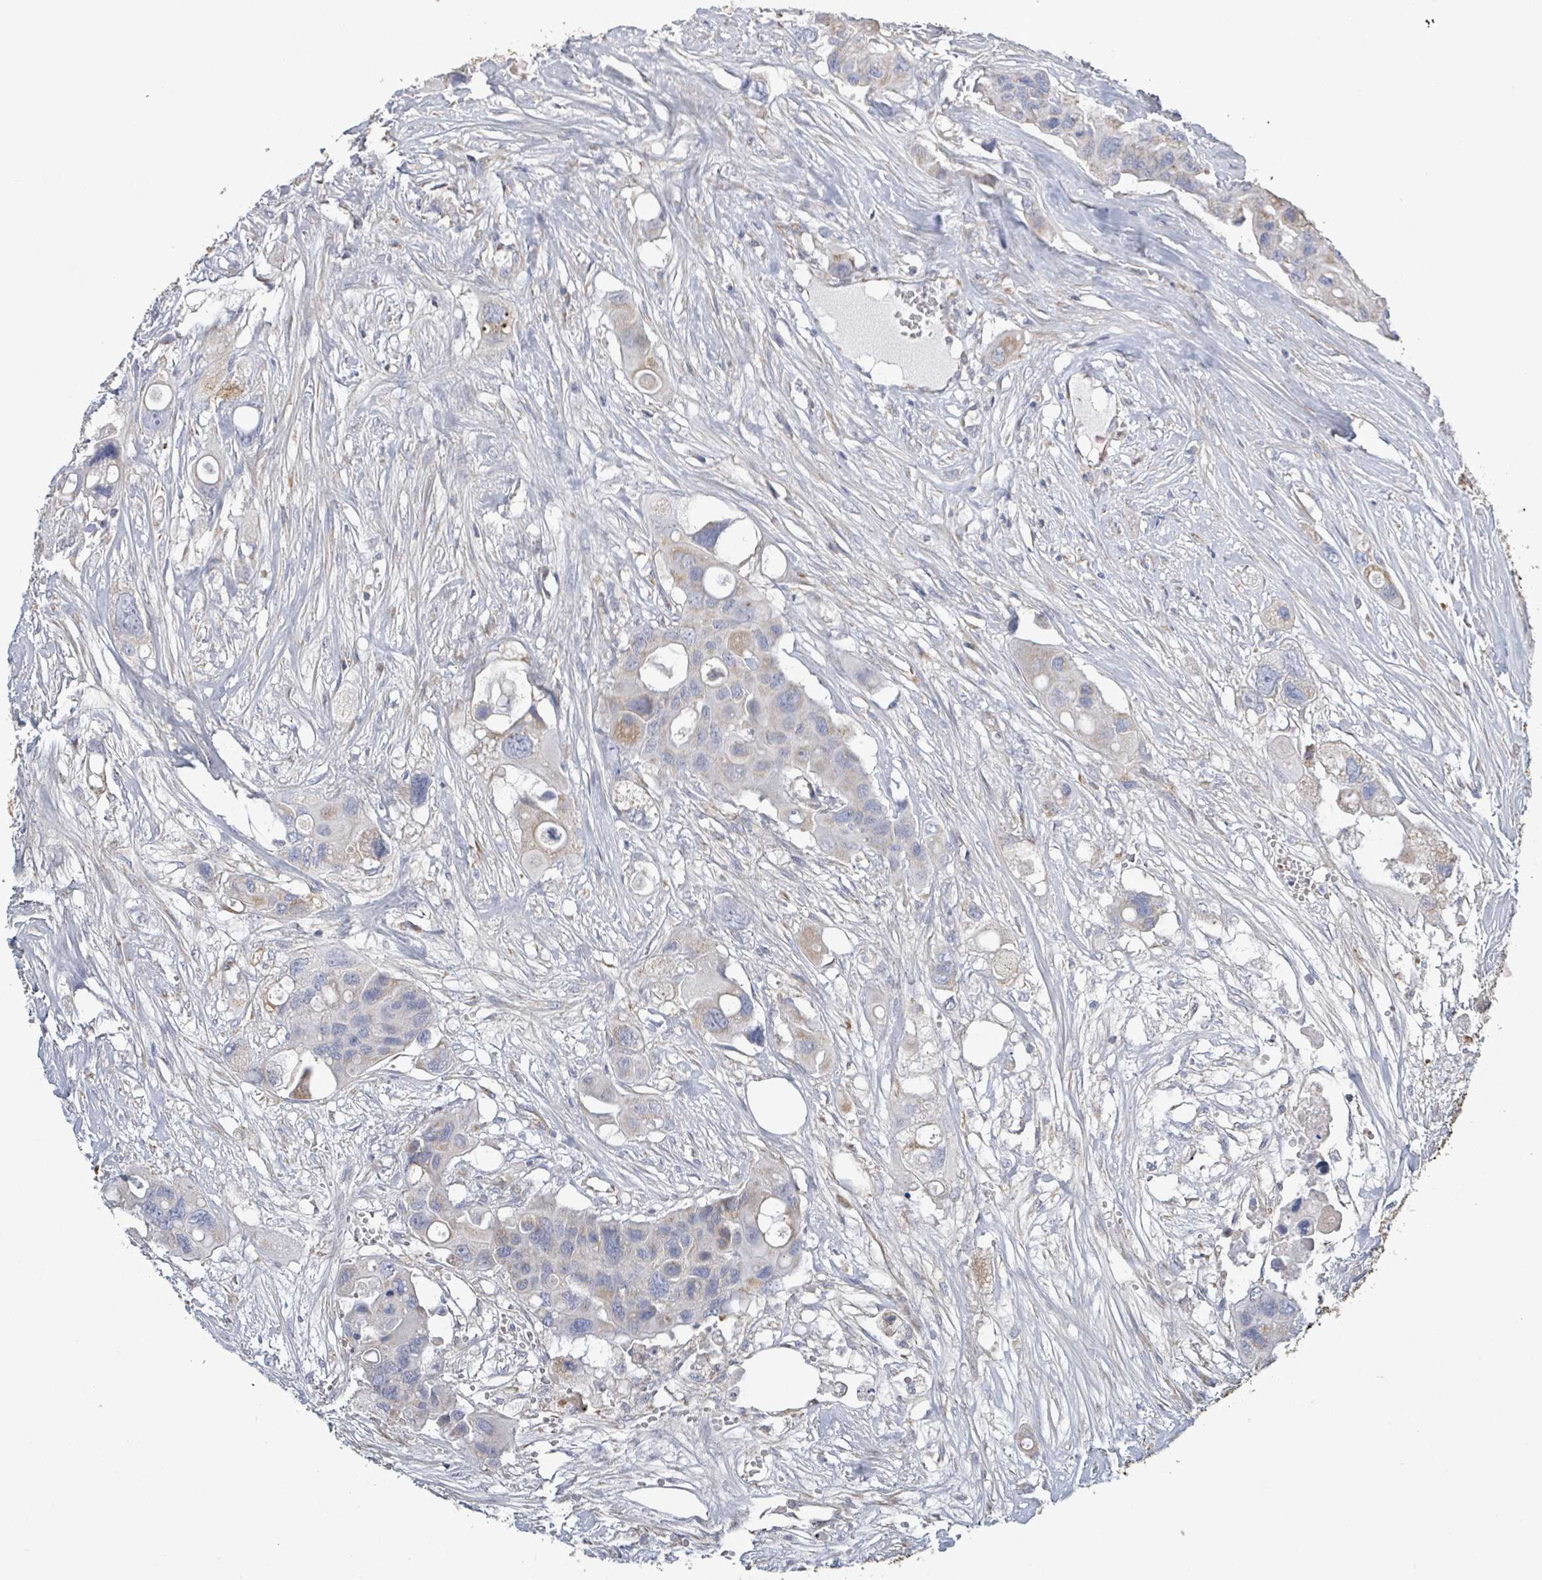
{"staining": {"intensity": "weak", "quantity": "<25%", "location": "cytoplasmic/membranous"}, "tissue": "colorectal cancer", "cell_type": "Tumor cells", "image_type": "cancer", "snomed": [{"axis": "morphology", "description": "Adenocarcinoma, NOS"}, {"axis": "topography", "description": "Colon"}], "caption": "Immunohistochemistry of colorectal cancer (adenocarcinoma) shows no expression in tumor cells. (IHC, brightfield microscopy, high magnification).", "gene": "ALG12", "patient": {"sex": "male", "age": 77}}